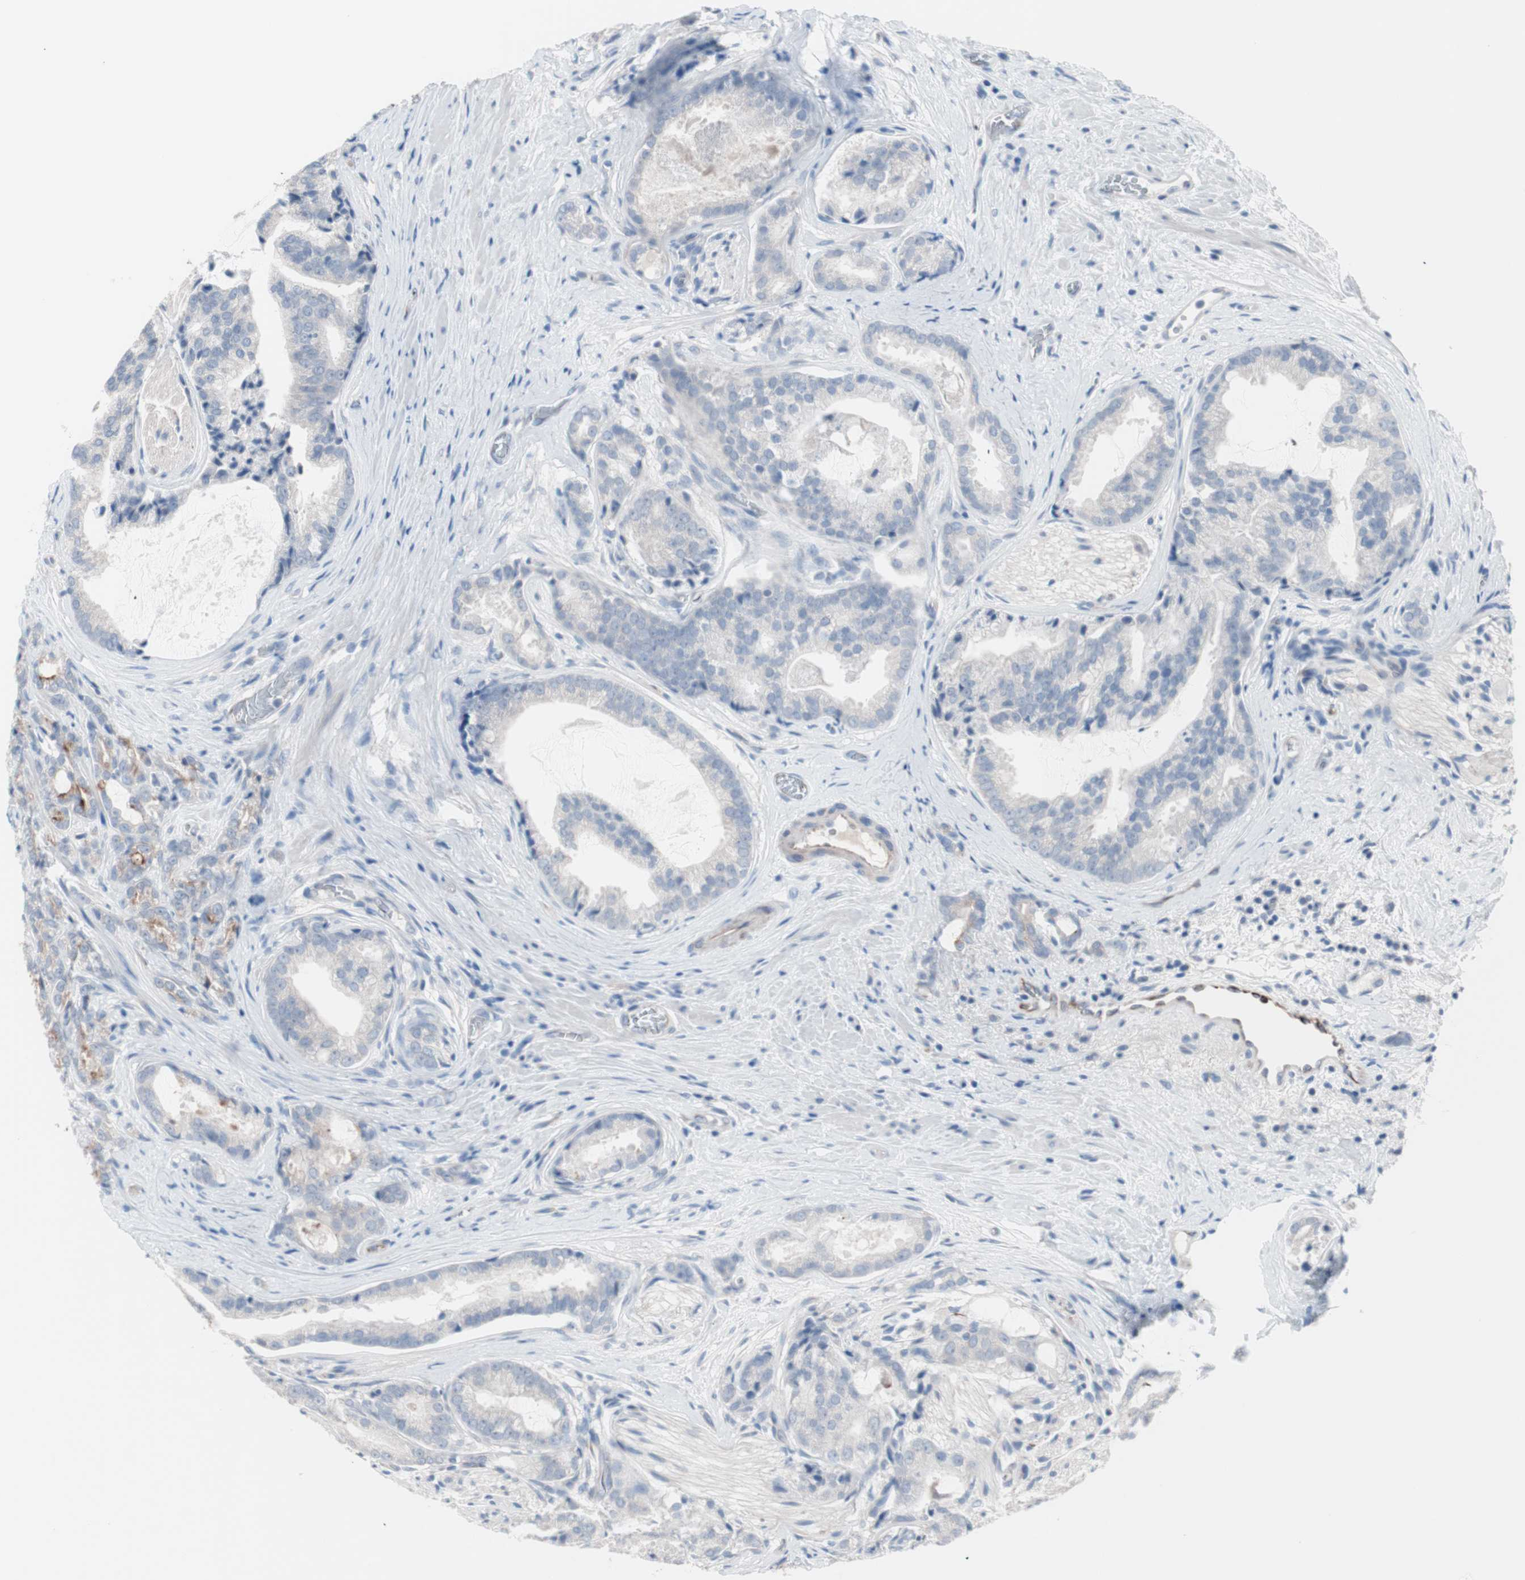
{"staining": {"intensity": "weak", "quantity": "<25%", "location": "cytoplasmic/membranous"}, "tissue": "prostate cancer", "cell_type": "Tumor cells", "image_type": "cancer", "snomed": [{"axis": "morphology", "description": "Adenocarcinoma, Low grade"}, {"axis": "topography", "description": "Prostate"}], "caption": "High power microscopy histopathology image of an immunohistochemistry image of prostate low-grade adenocarcinoma, revealing no significant staining in tumor cells.", "gene": "ULBP1", "patient": {"sex": "male", "age": 58}}